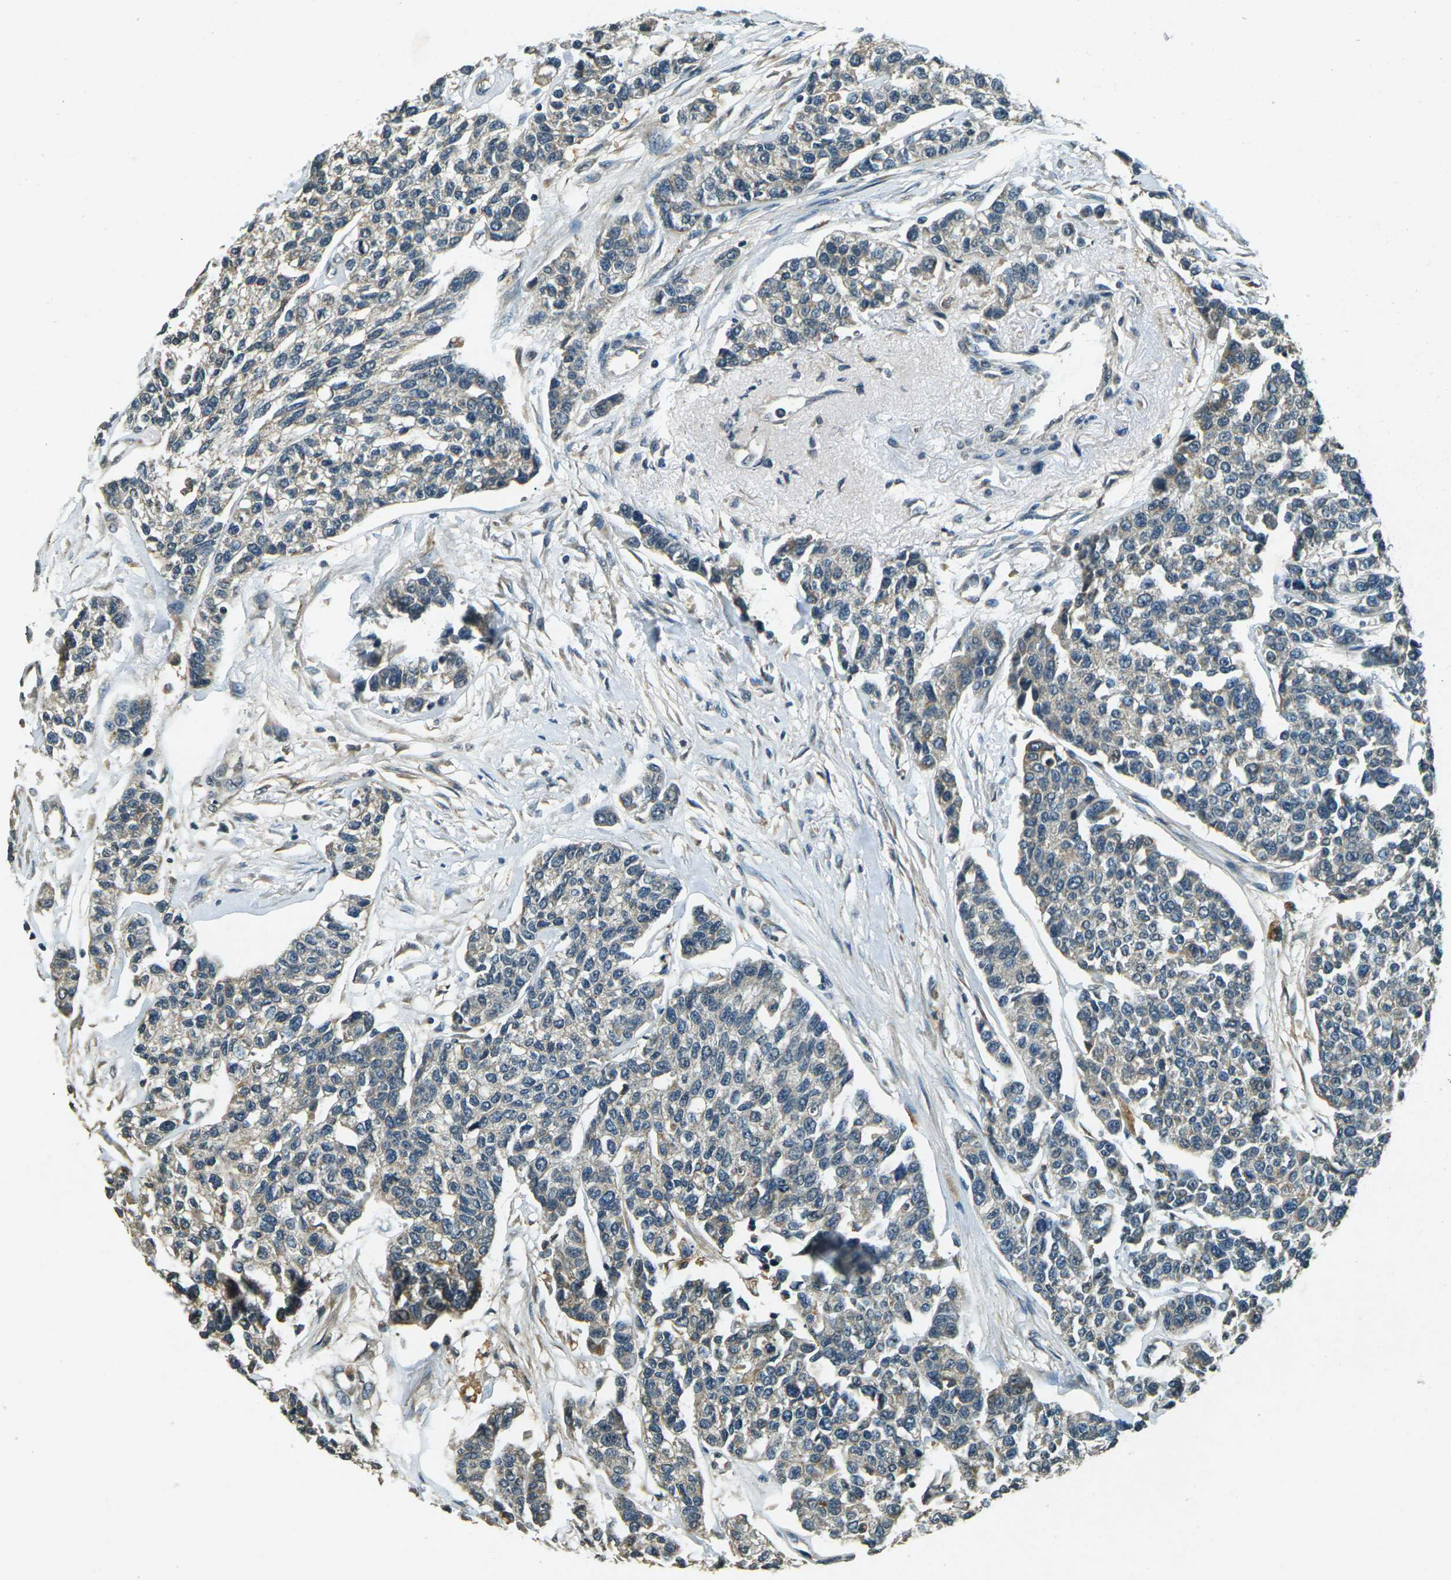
{"staining": {"intensity": "weak", "quantity": "<25%", "location": "cytoplasmic/membranous"}, "tissue": "breast cancer", "cell_type": "Tumor cells", "image_type": "cancer", "snomed": [{"axis": "morphology", "description": "Duct carcinoma"}, {"axis": "topography", "description": "Breast"}], "caption": "An immunohistochemistry (IHC) image of intraductal carcinoma (breast) is shown. There is no staining in tumor cells of intraductal carcinoma (breast).", "gene": "PDE2A", "patient": {"sex": "female", "age": 51}}